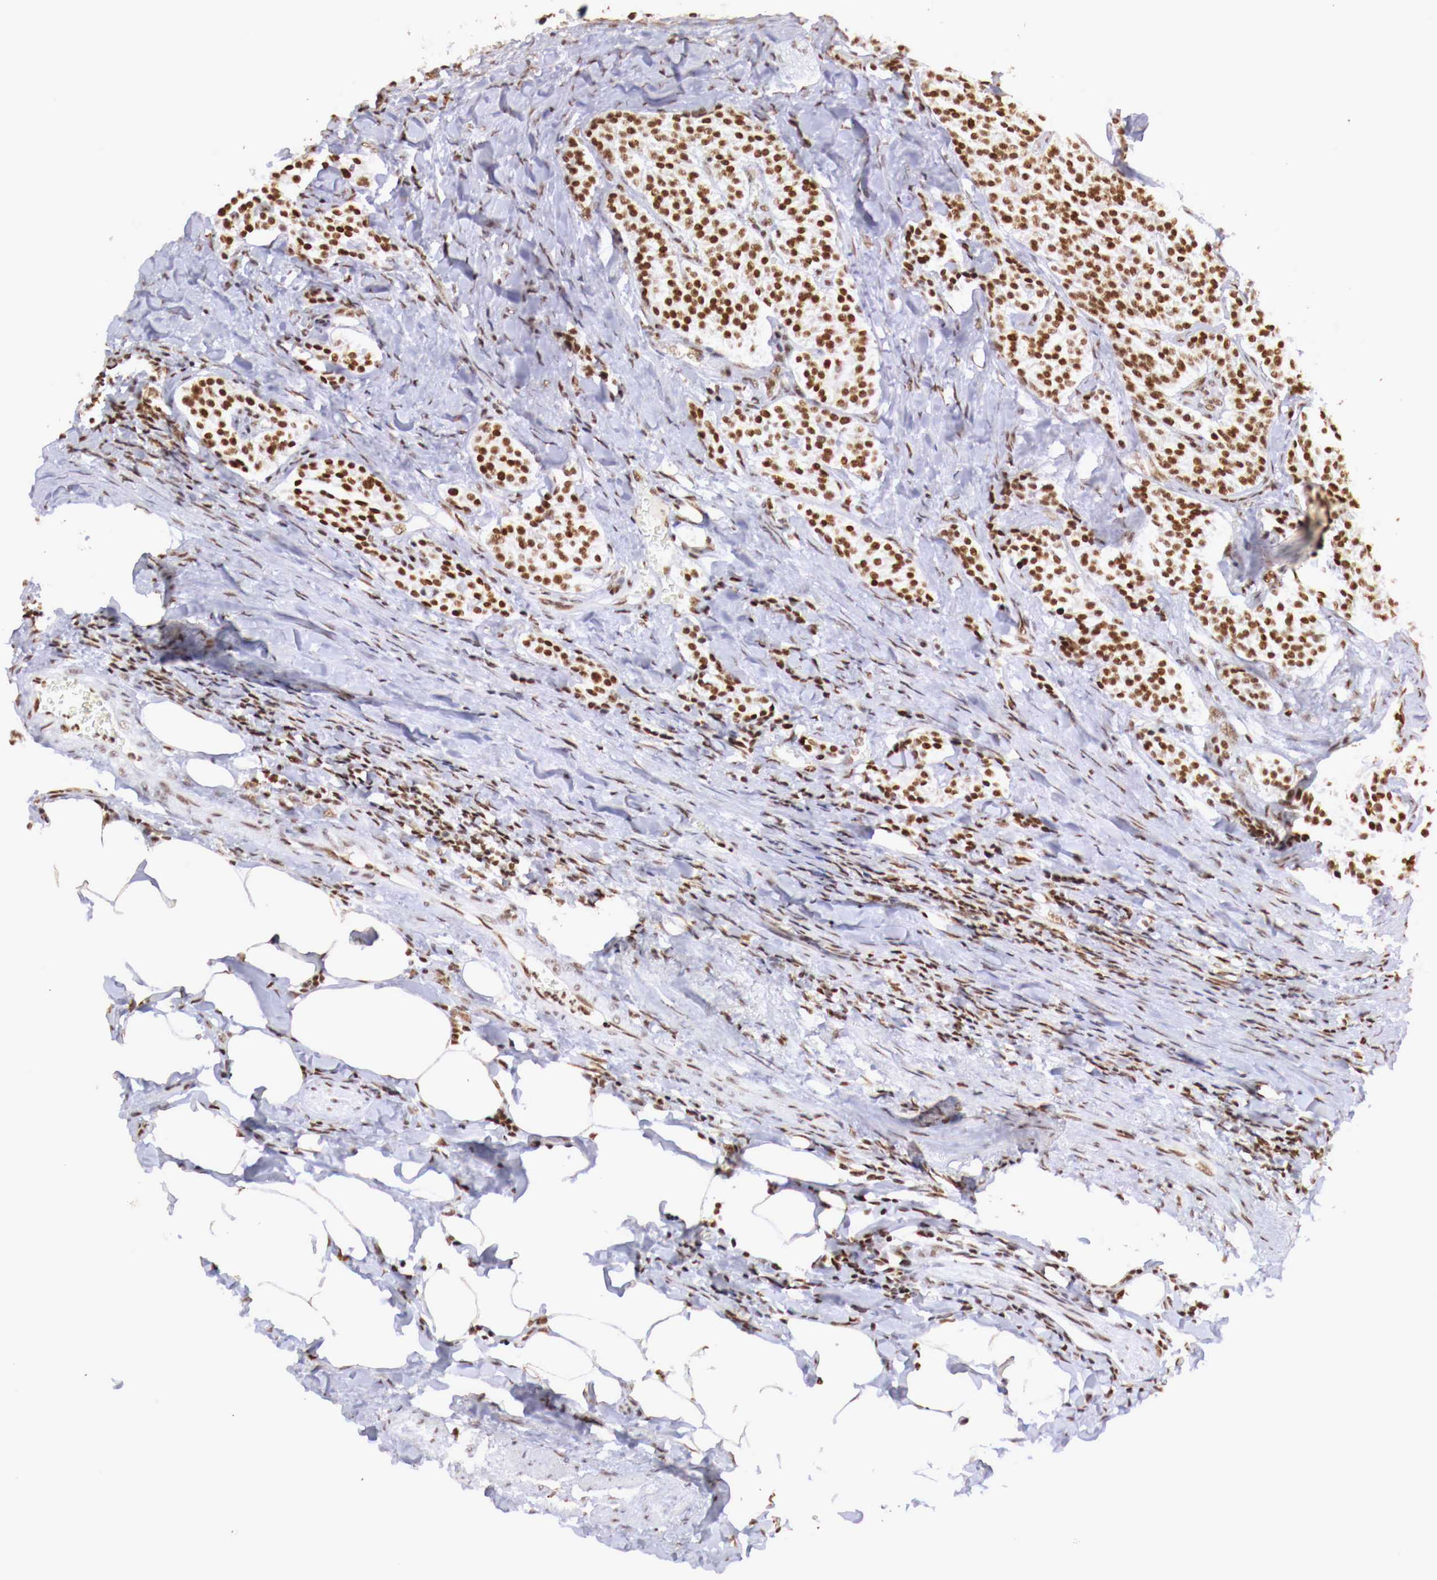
{"staining": {"intensity": "strong", "quantity": ">75%", "location": "nuclear"}, "tissue": "carcinoid", "cell_type": "Tumor cells", "image_type": "cancer", "snomed": [{"axis": "morphology", "description": "Carcinoid, malignant, NOS"}, {"axis": "topography", "description": "Stomach"}], "caption": "Brown immunohistochemical staining in carcinoid (malignant) demonstrates strong nuclear positivity in about >75% of tumor cells.", "gene": "MAX", "patient": {"sex": "female", "age": 76}}